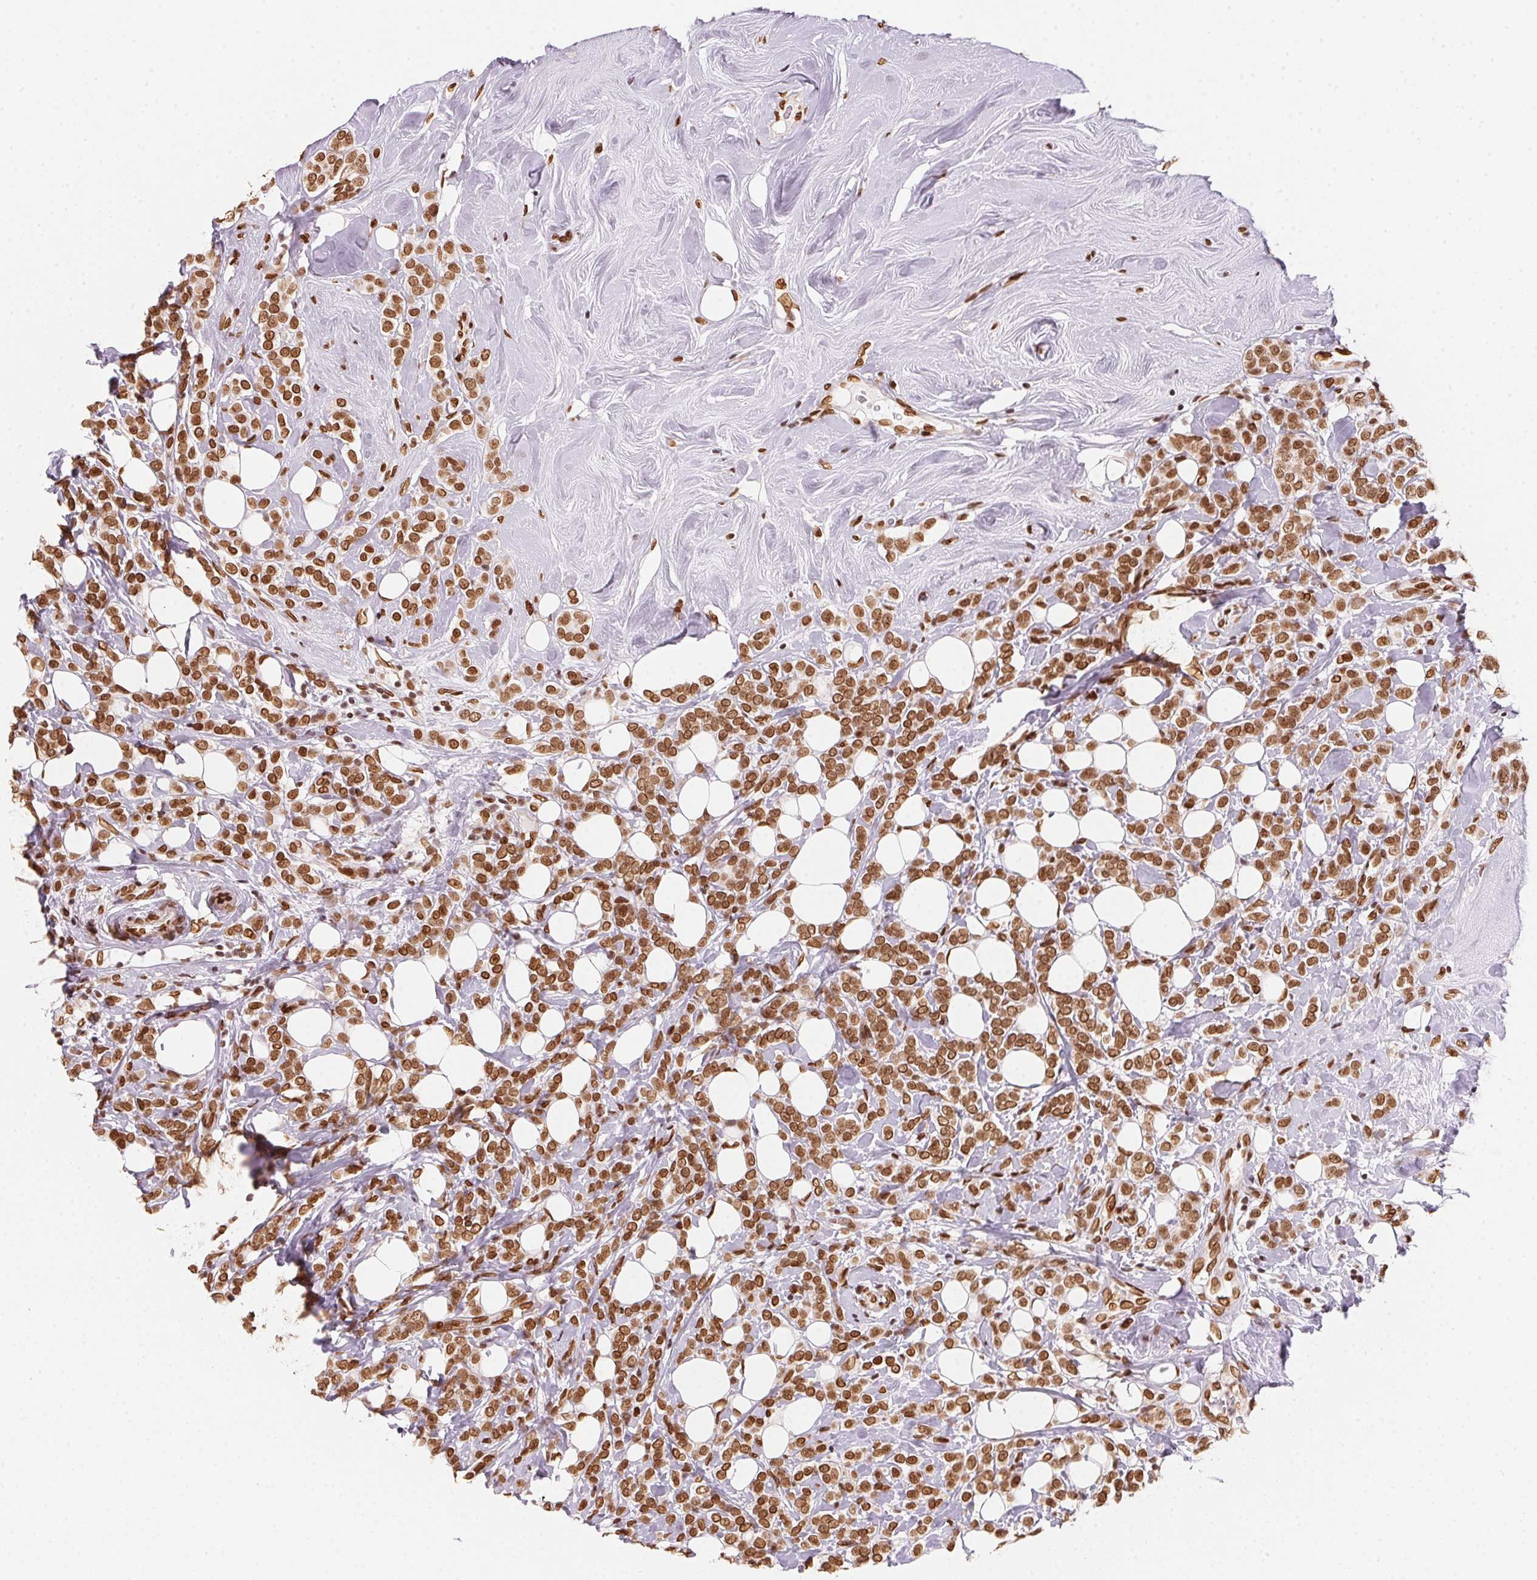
{"staining": {"intensity": "strong", "quantity": ">75%", "location": "cytoplasmic/membranous,nuclear"}, "tissue": "breast cancer", "cell_type": "Tumor cells", "image_type": "cancer", "snomed": [{"axis": "morphology", "description": "Lobular carcinoma"}, {"axis": "topography", "description": "Breast"}], "caption": "Protein analysis of breast lobular carcinoma tissue displays strong cytoplasmic/membranous and nuclear expression in approximately >75% of tumor cells.", "gene": "SAP30BP", "patient": {"sex": "female", "age": 49}}